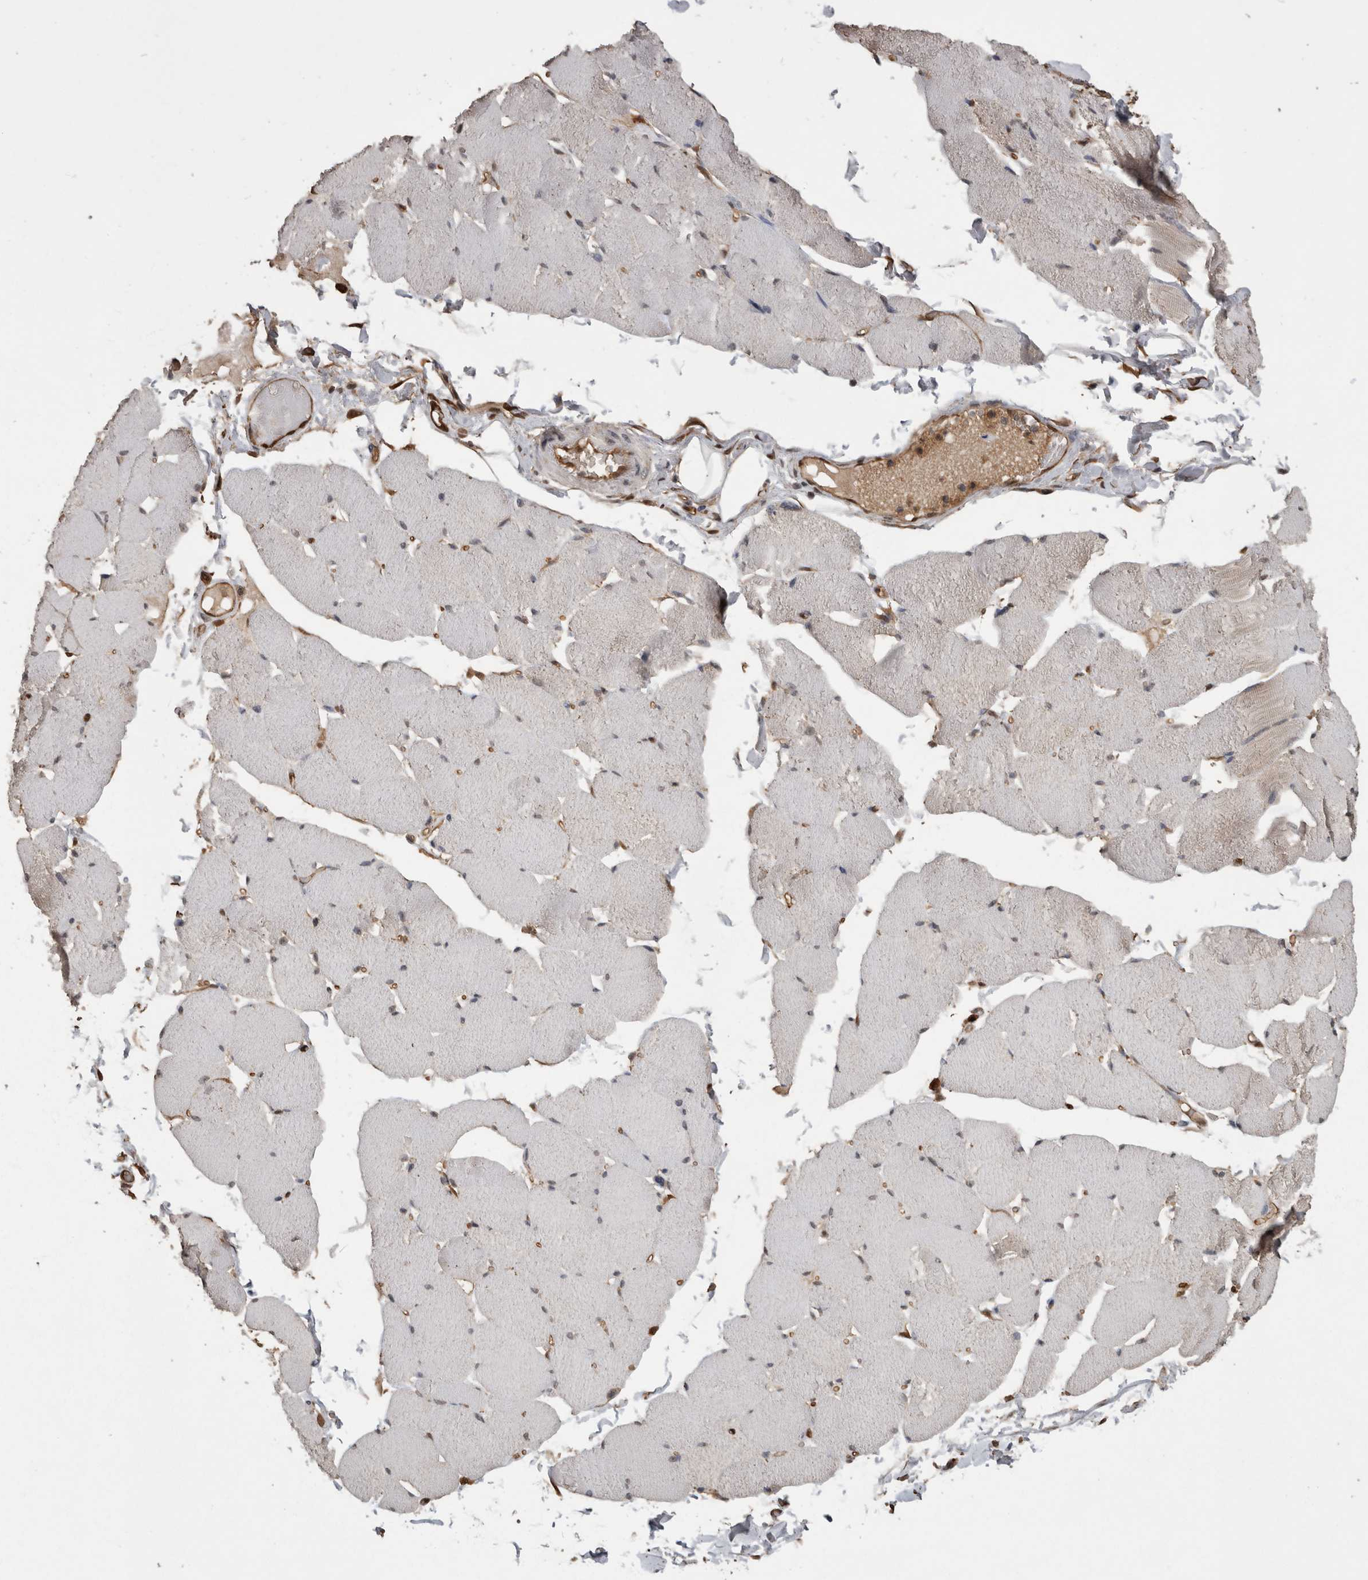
{"staining": {"intensity": "weak", "quantity": "<25%", "location": "cytoplasmic/membranous"}, "tissue": "skeletal muscle", "cell_type": "Myocytes", "image_type": "normal", "snomed": [{"axis": "morphology", "description": "Normal tissue, NOS"}, {"axis": "topography", "description": "Skin"}, {"axis": "topography", "description": "Skeletal muscle"}], "caption": "This image is of unremarkable skeletal muscle stained with immunohistochemistry (IHC) to label a protein in brown with the nuclei are counter-stained blue. There is no expression in myocytes.", "gene": "LXN", "patient": {"sex": "male", "age": 83}}